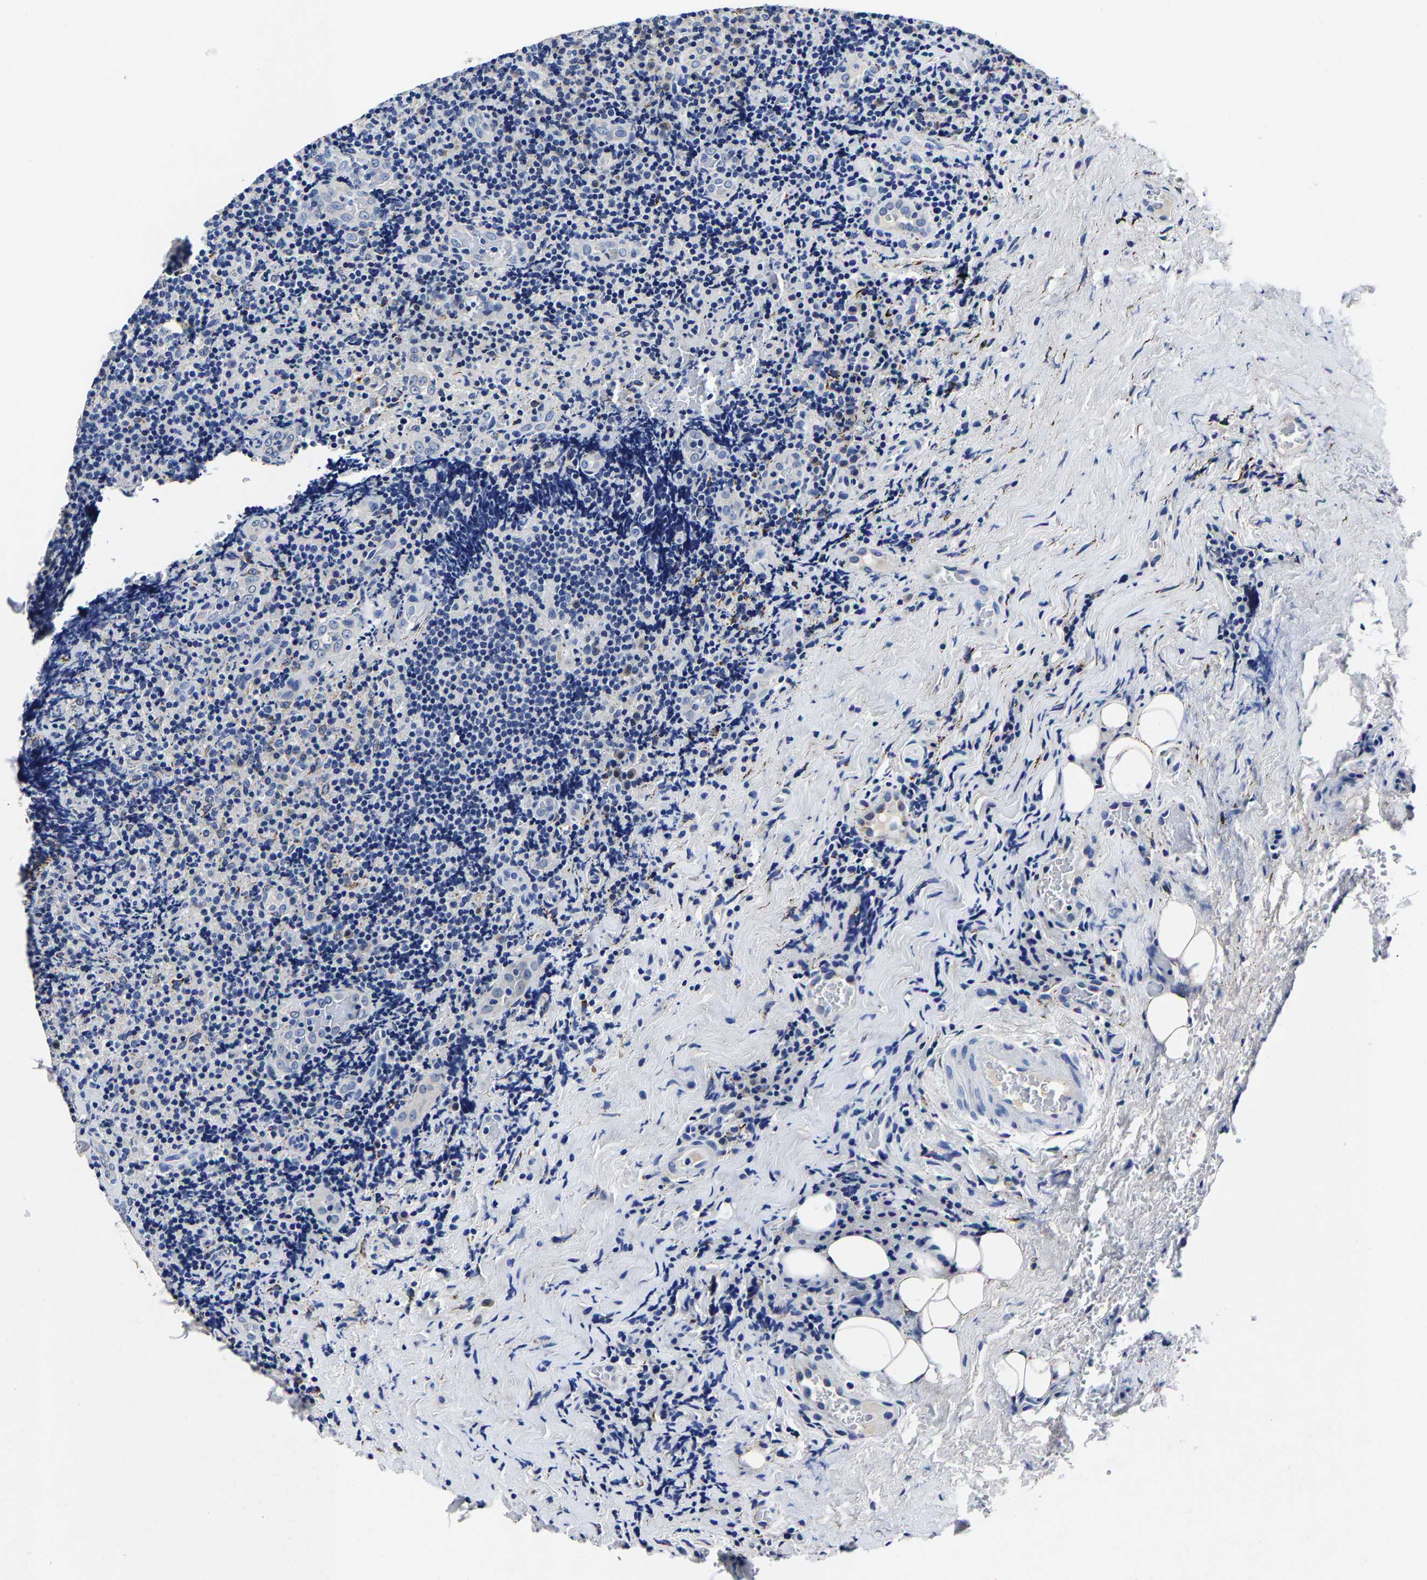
{"staining": {"intensity": "negative", "quantity": "none", "location": "none"}, "tissue": "lymphoma", "cell_type": "Tumor cells", "image_type": "cancer", "snomed": [{"axis": "morphology", "description": "Malignant lymphoma, non-Hodgkin's type, High grade"}, {"axis": "topography", "description": "Tonsil"}], "caption": "A photomicrograph of high-grade malignant lymphoma, non-Hodgkin's type stained for a protein demonstrates no brown staining in tumor cells.", "gene": "PSPH", "patient": {"sex": "female", "age": 36}}